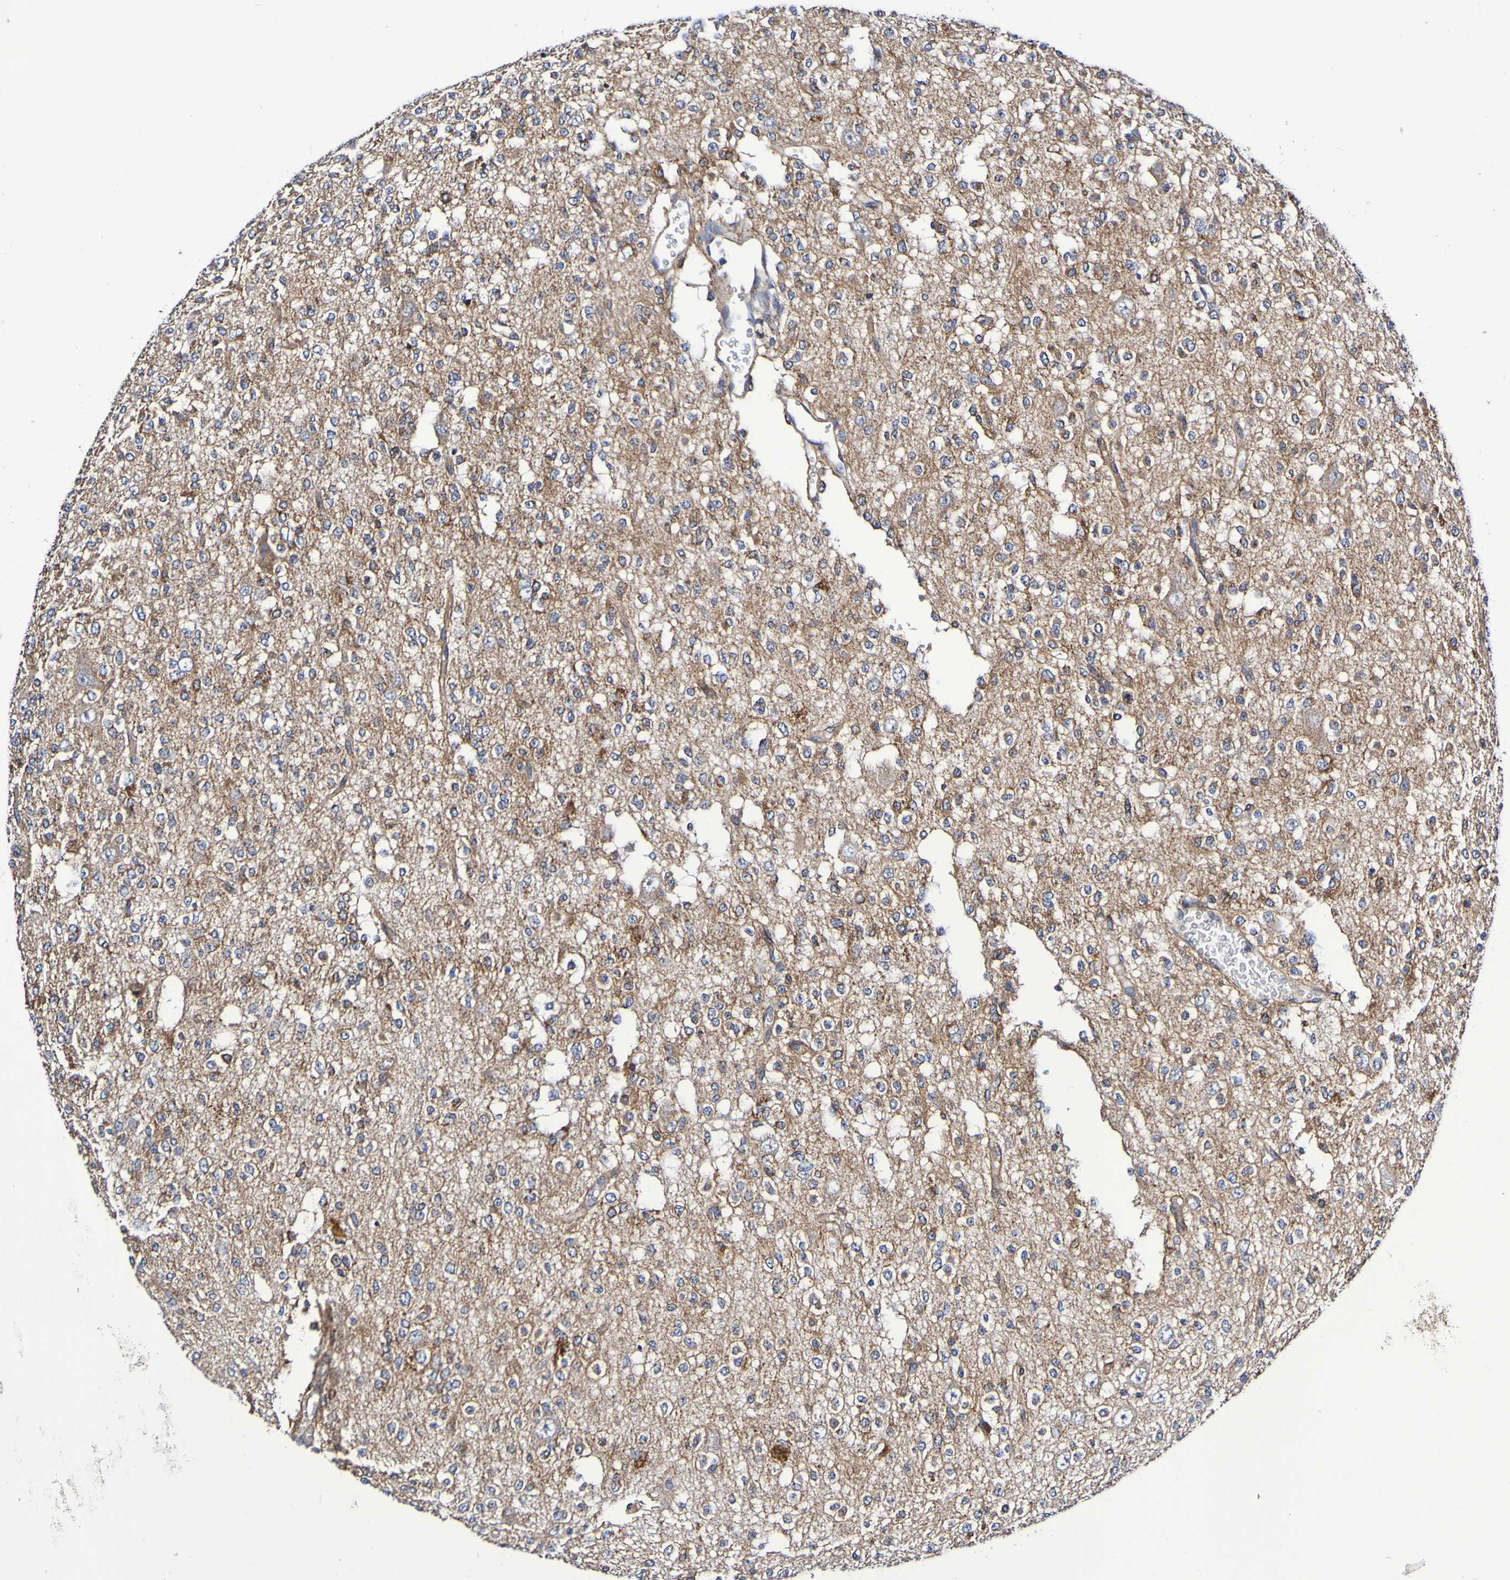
{"staining": {"intensity": "negative", "quantity": "none", "location": "none"}, "tissue": "glioma", "cell_type": "Tumor cells", "image_type": "cancer", "snomed": [{"axis": "morphology", "description": "Glioma, malignant, Low grade"}, {"axis": "topography", "description": "Brain"}], "caption": "There is no significant staining in tumor cells of glioma.", "gene": "GJB1", "patient": {"sex": "male", "age": 38}}